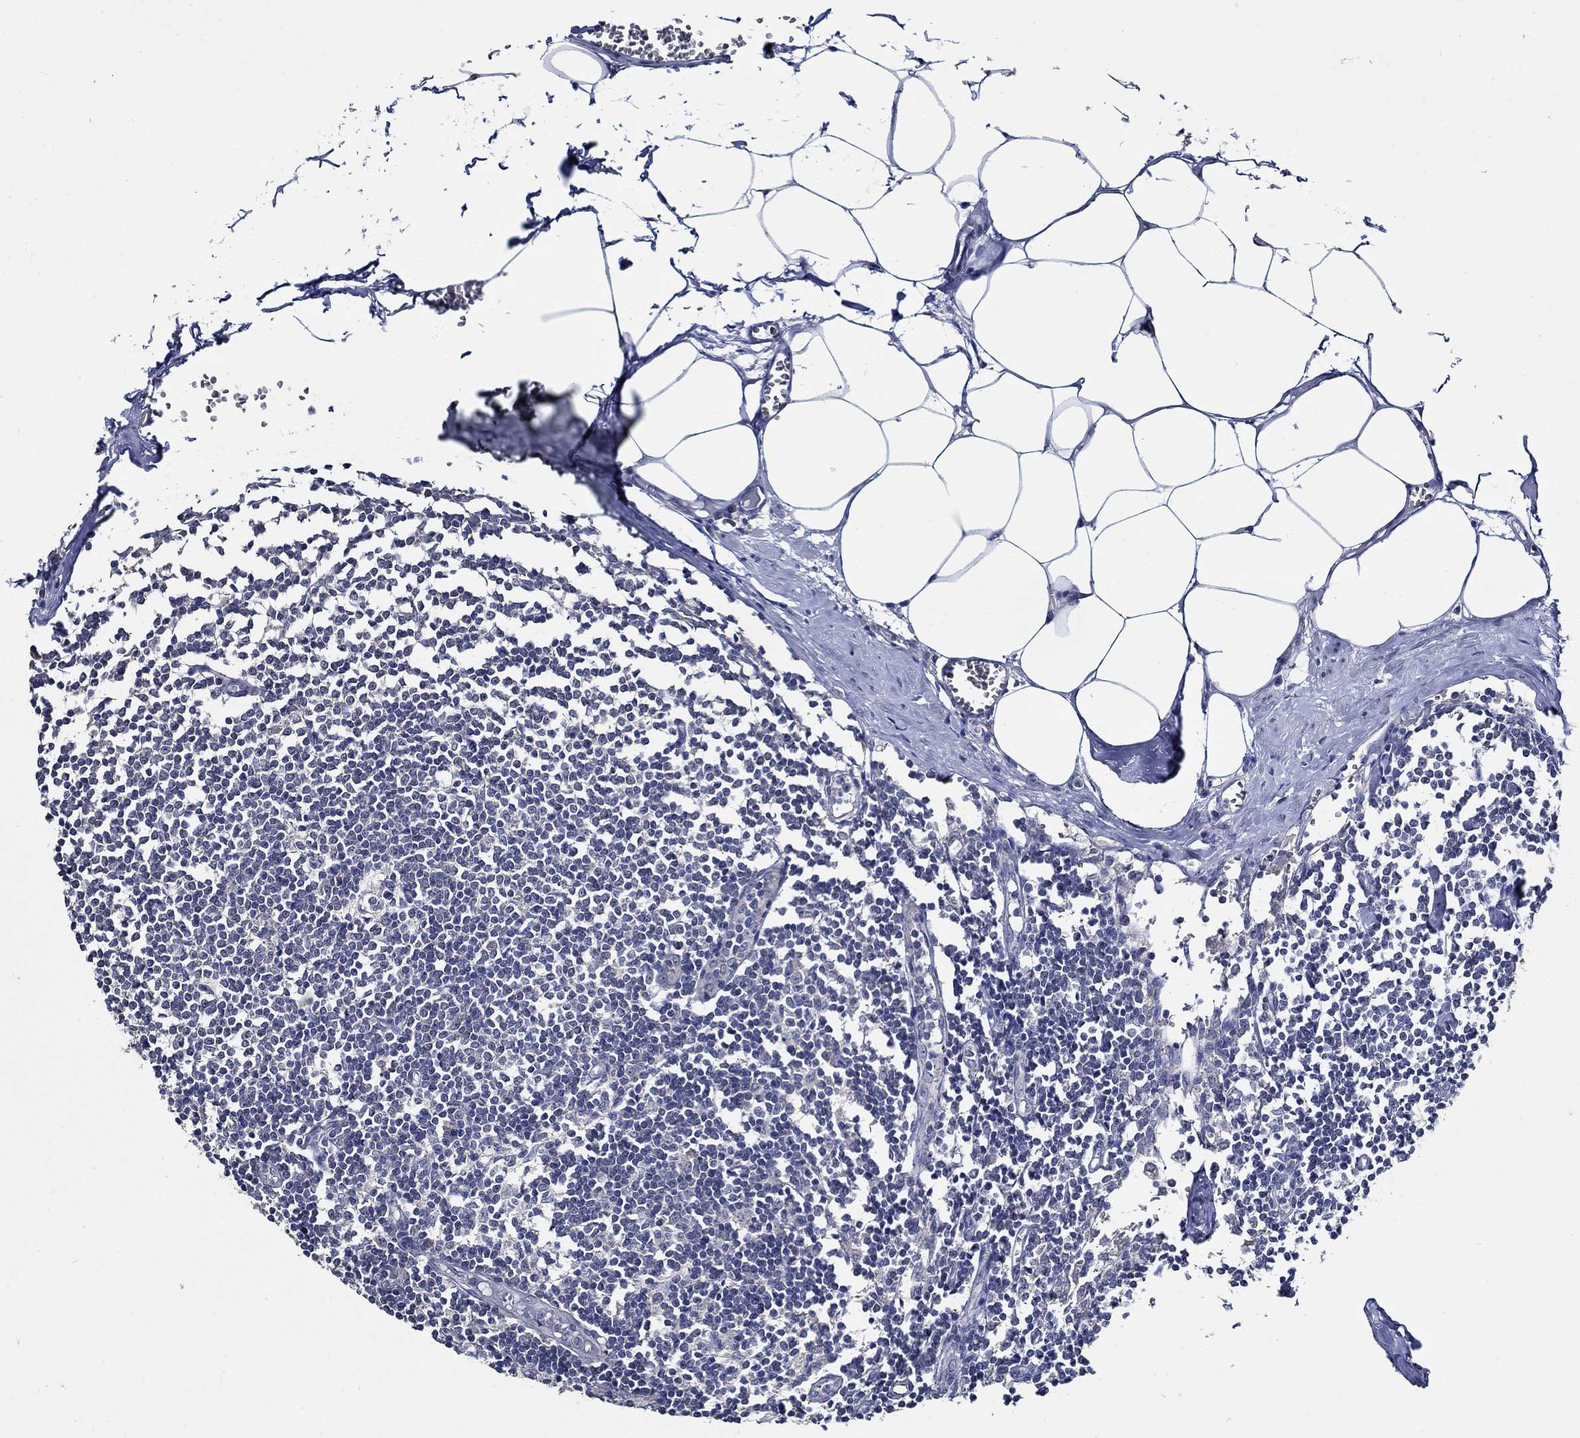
{"staining": {"intensity": "negative", "quantity": "none", "location": "none"}, "tissue": "lymph node", "cell_type": "Germinal center cells", "image_type": "normal", "snomed": [{"axis": "morphology", "description": "Normal tissue, NOS"}, {"axis": "topography", "description": "Lymph node"}], "caption": "There is no significant expression in germinal center cells of lymph node. The staining was performed using DAB (3,3'-diaminobenzidine) to visualize the protein expression in brown, while the nuclei were stained in blue with hematoxylin (Magnification: 20x).", "gene": "WDR53", "patient": {"sex": "male", "age": 59}}